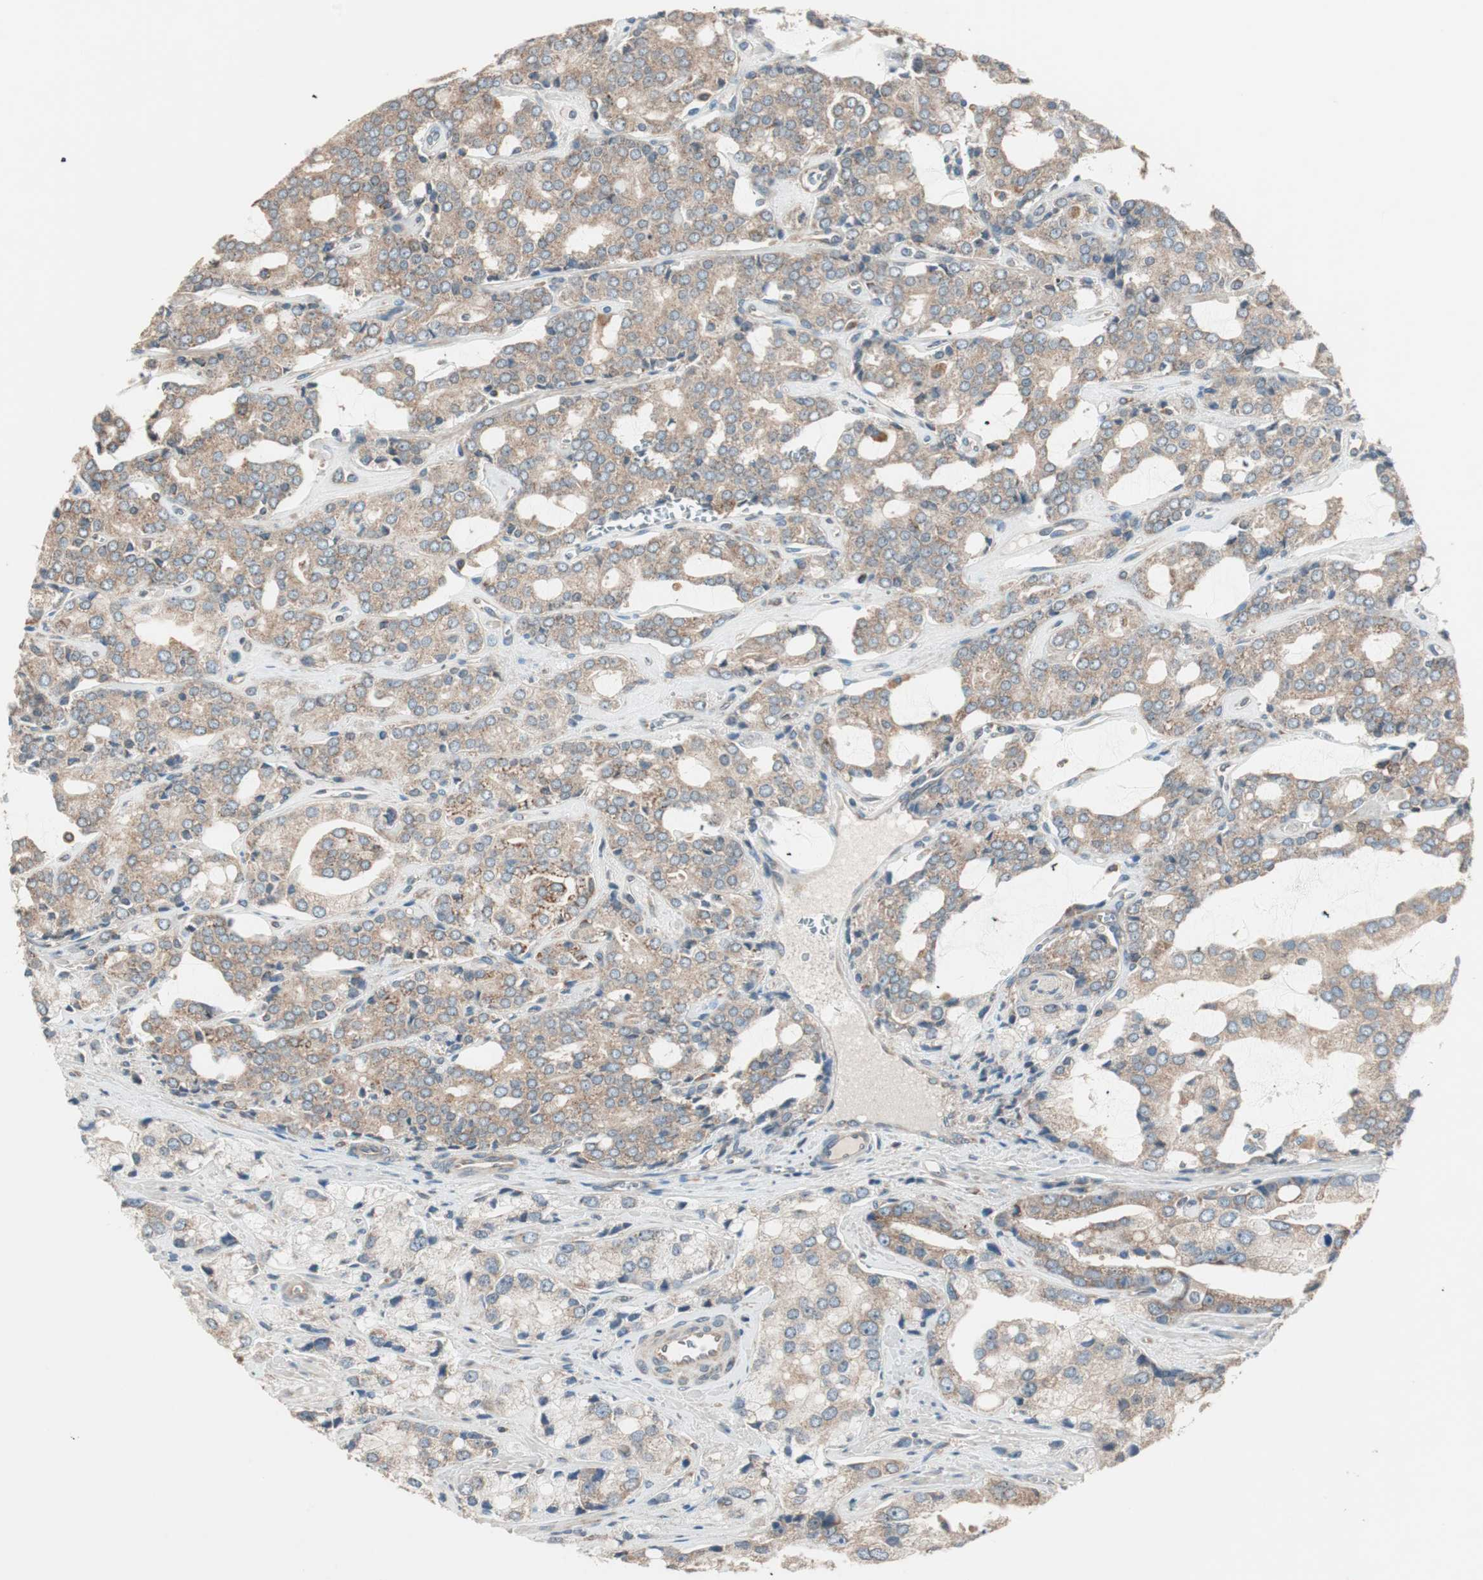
{"staining": {"intensity": "moderate", "quantity": ">75%", "location": "cytoplasmic/membranous"}, "tissue": "prostate cancer", "cell_type": "Tumor cells", "image_type": "cancer", "snomed": [{"axis": "morphology", "description": "Adenocarcinoma, High grade"}, {"axis": "topography", "description": "Prostate"}], "caption": "The micrograph reveals staining of adenocarcinoma (high-grade) (prostate), revealing moderate cytoplasmic/membranous protein expression (brown color) within tumor cells.", "gene": "CC2D1A", "patient": {"sex": "male", "age": 67}}